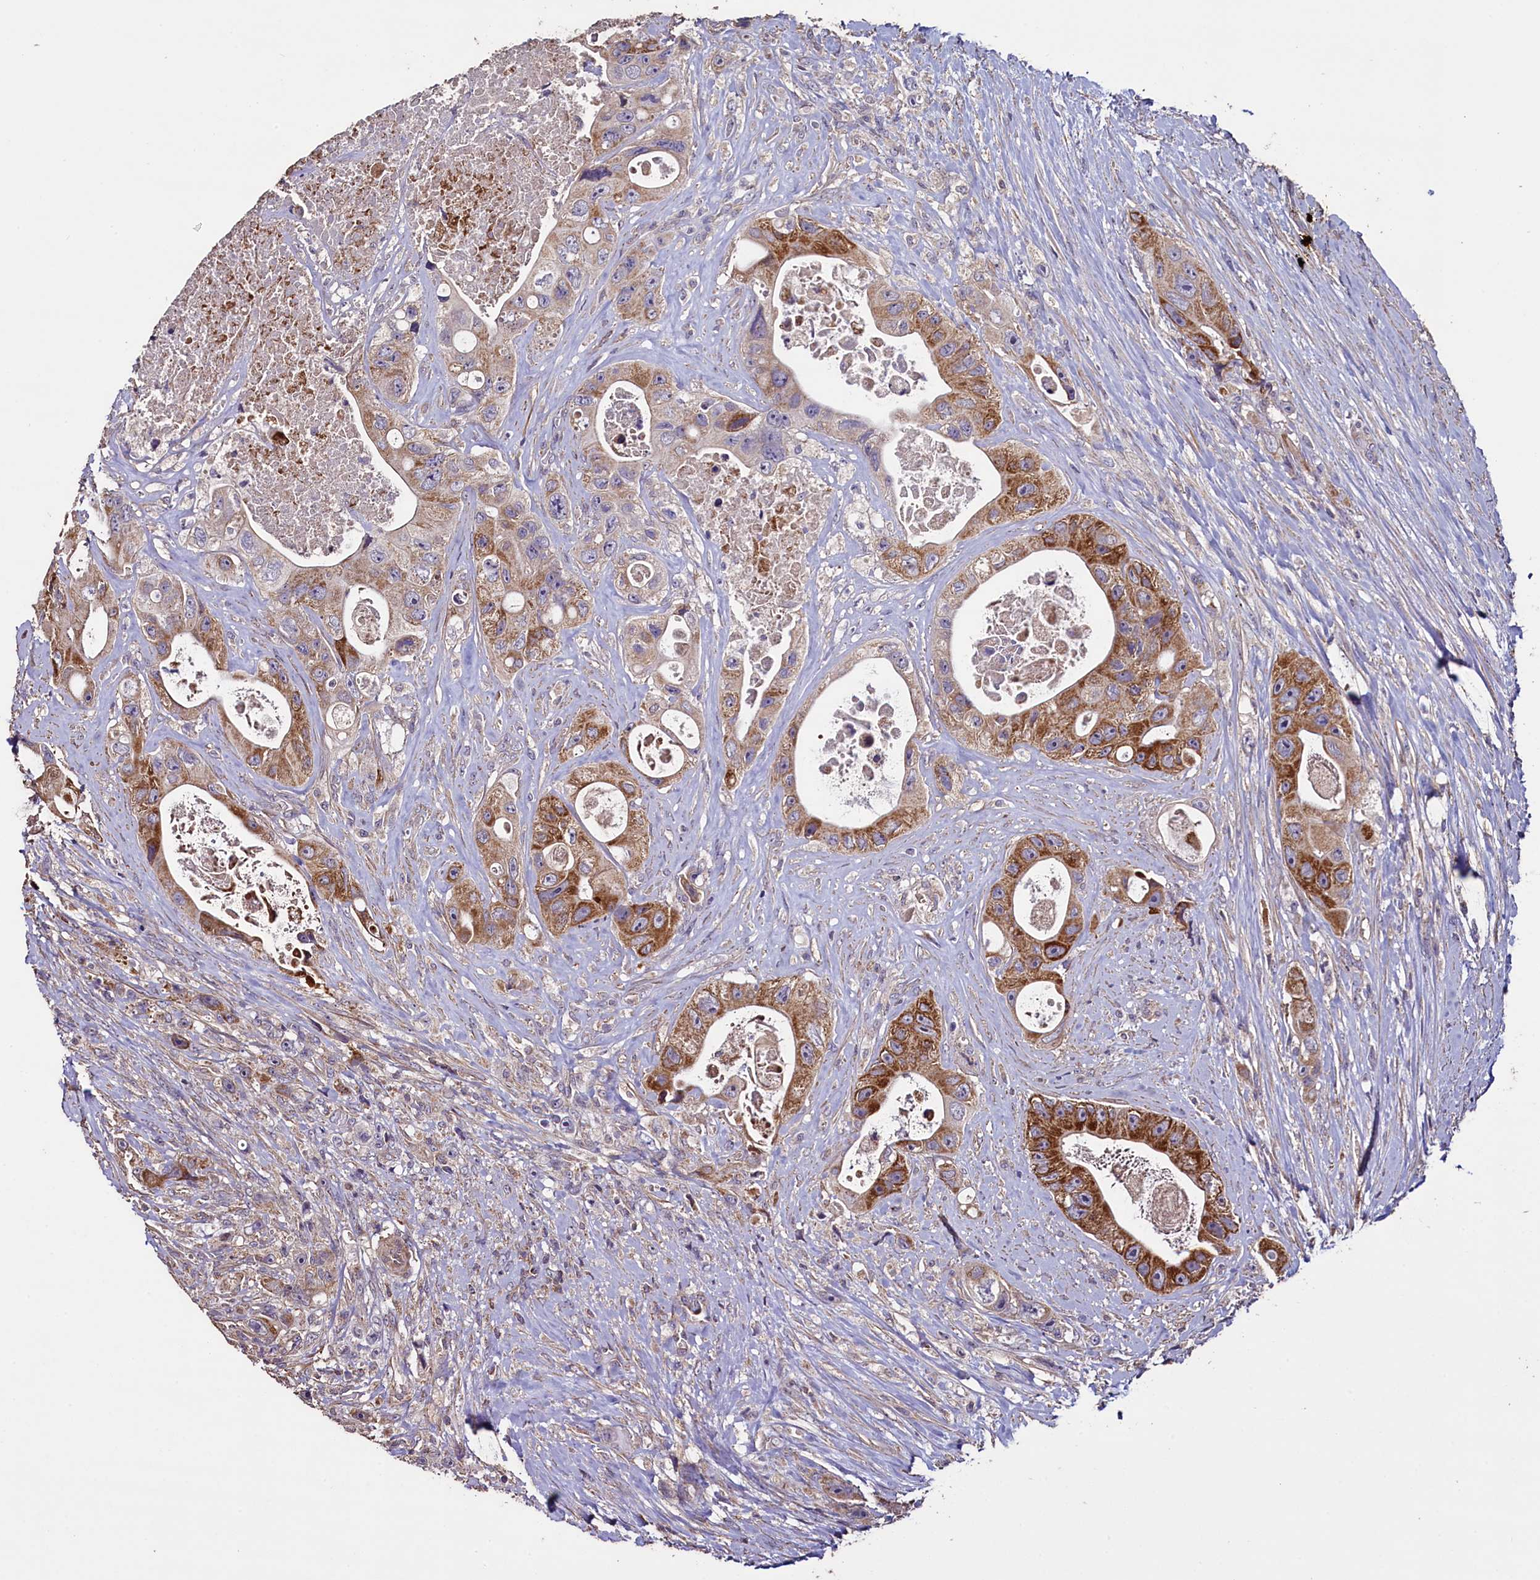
{"staining": {"intensity": "strong", "quantity": "25%-75%", "location": "cytoplasmic/membranous"}, "tissue": "colorectal cancer", "cell_type": "Tumor cells", "image_type": "cancer", "snomed": [{"axis": "morphology", "description": "Adenocarcinoma, NOS"}, {"axis": "topography", "description": "Colon"}], "caption": "An image showing strong cytoplasmic/membranous staining in about 25%-75% of tumor cells in colorectal adenocarcinoma, as visualized by brown immunohistochemical staining.", "gene": "COQ9", "patient": {"sex": "female", "age": 46}}